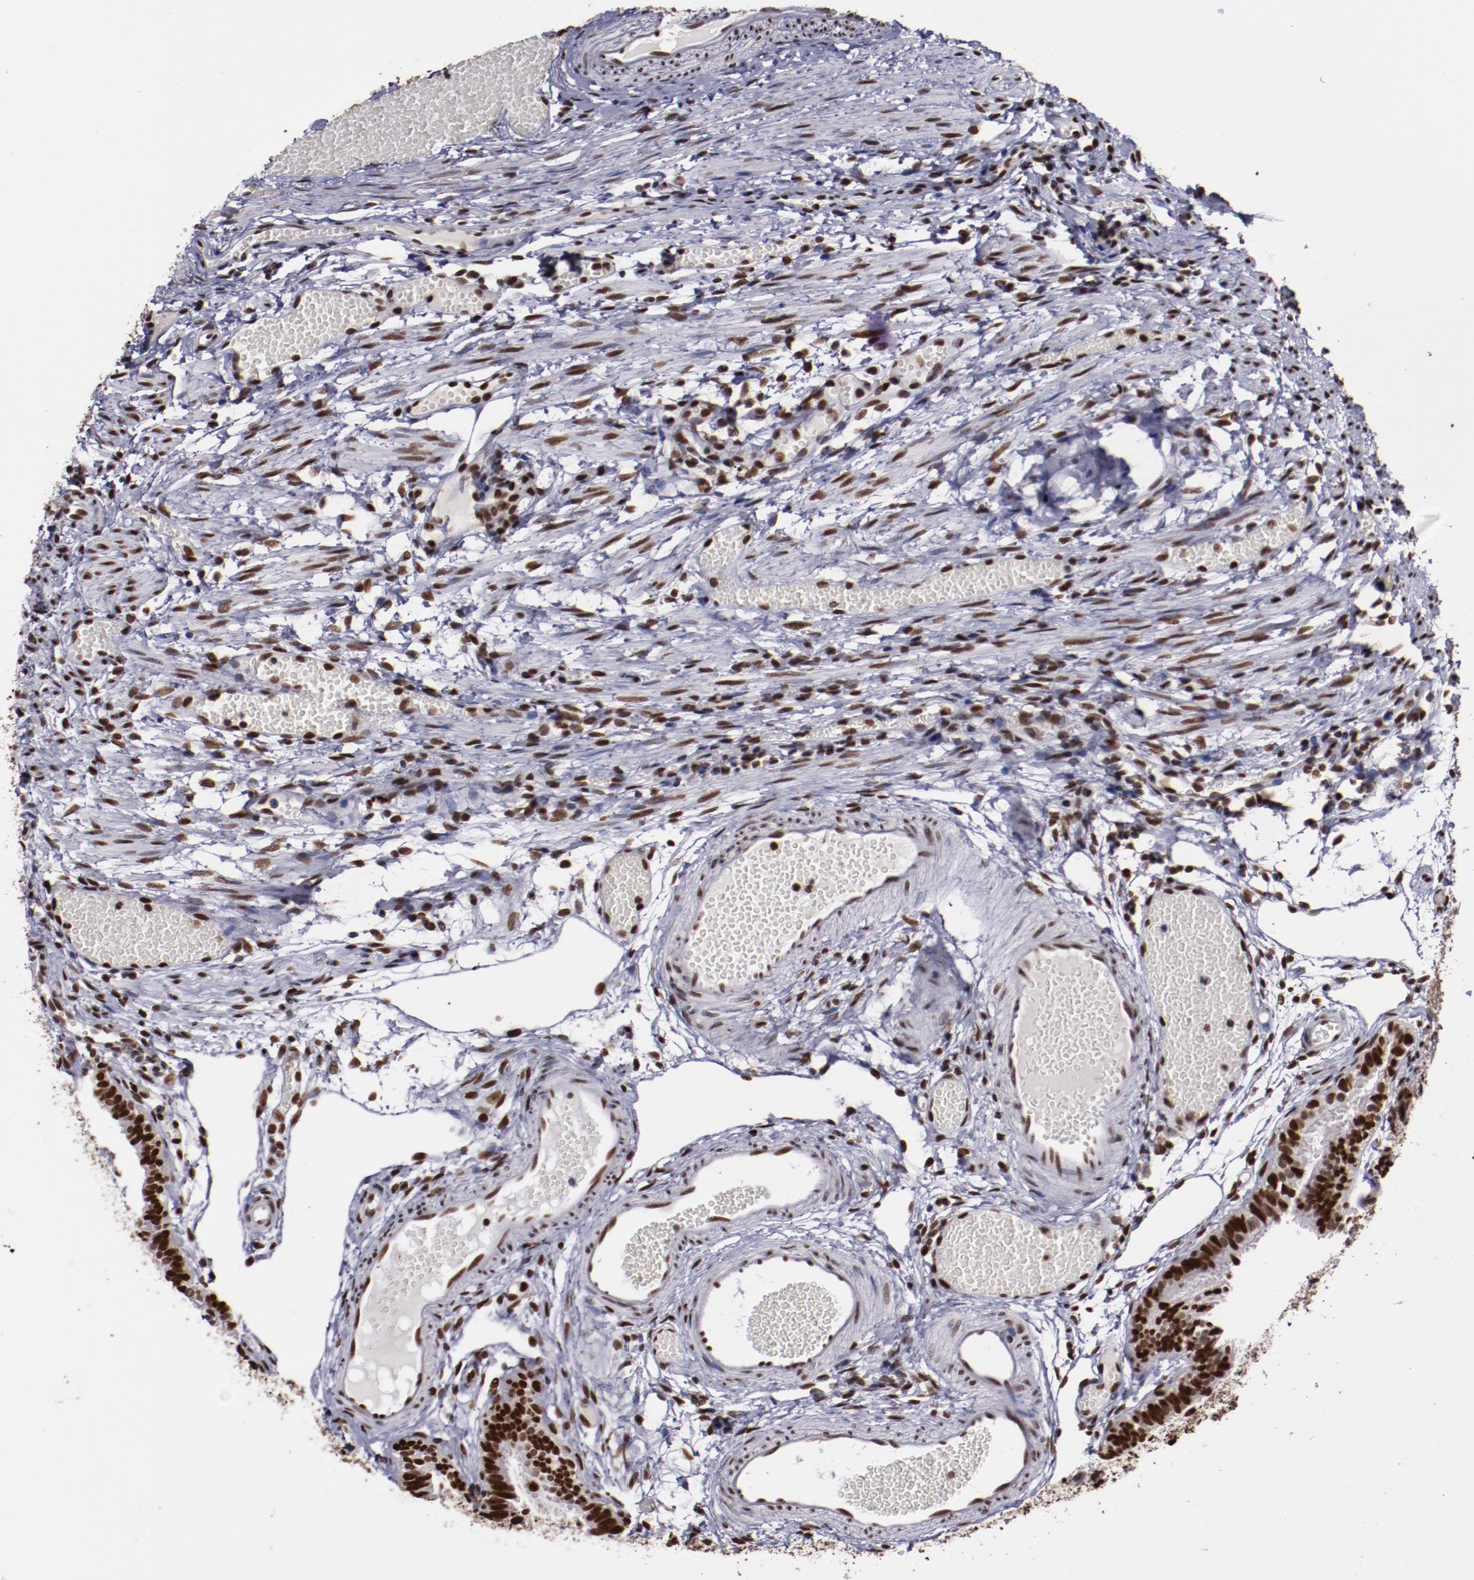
{"staining": {"intensity": "strong", "quantity": ">75%", "location": "nuclear"}, "tissue": "fallopian tube", "cell_type": "Glandular cells", "image_type": "normal", "snomed": [{"axis": "morphology", "description": "Normal tissue, NOS"}, {"axis": "topography", "description": "Fallopian tube"}], "caption": "A micrograph of human fallopian tube stained for a protein exhibits strong nuclear brown staining in glandular cells. The protein of interest is shown in brown color, while the nuclei are stained blue.", "gene": "APEX1", "patient": {"sex": "female", "age": 29}}